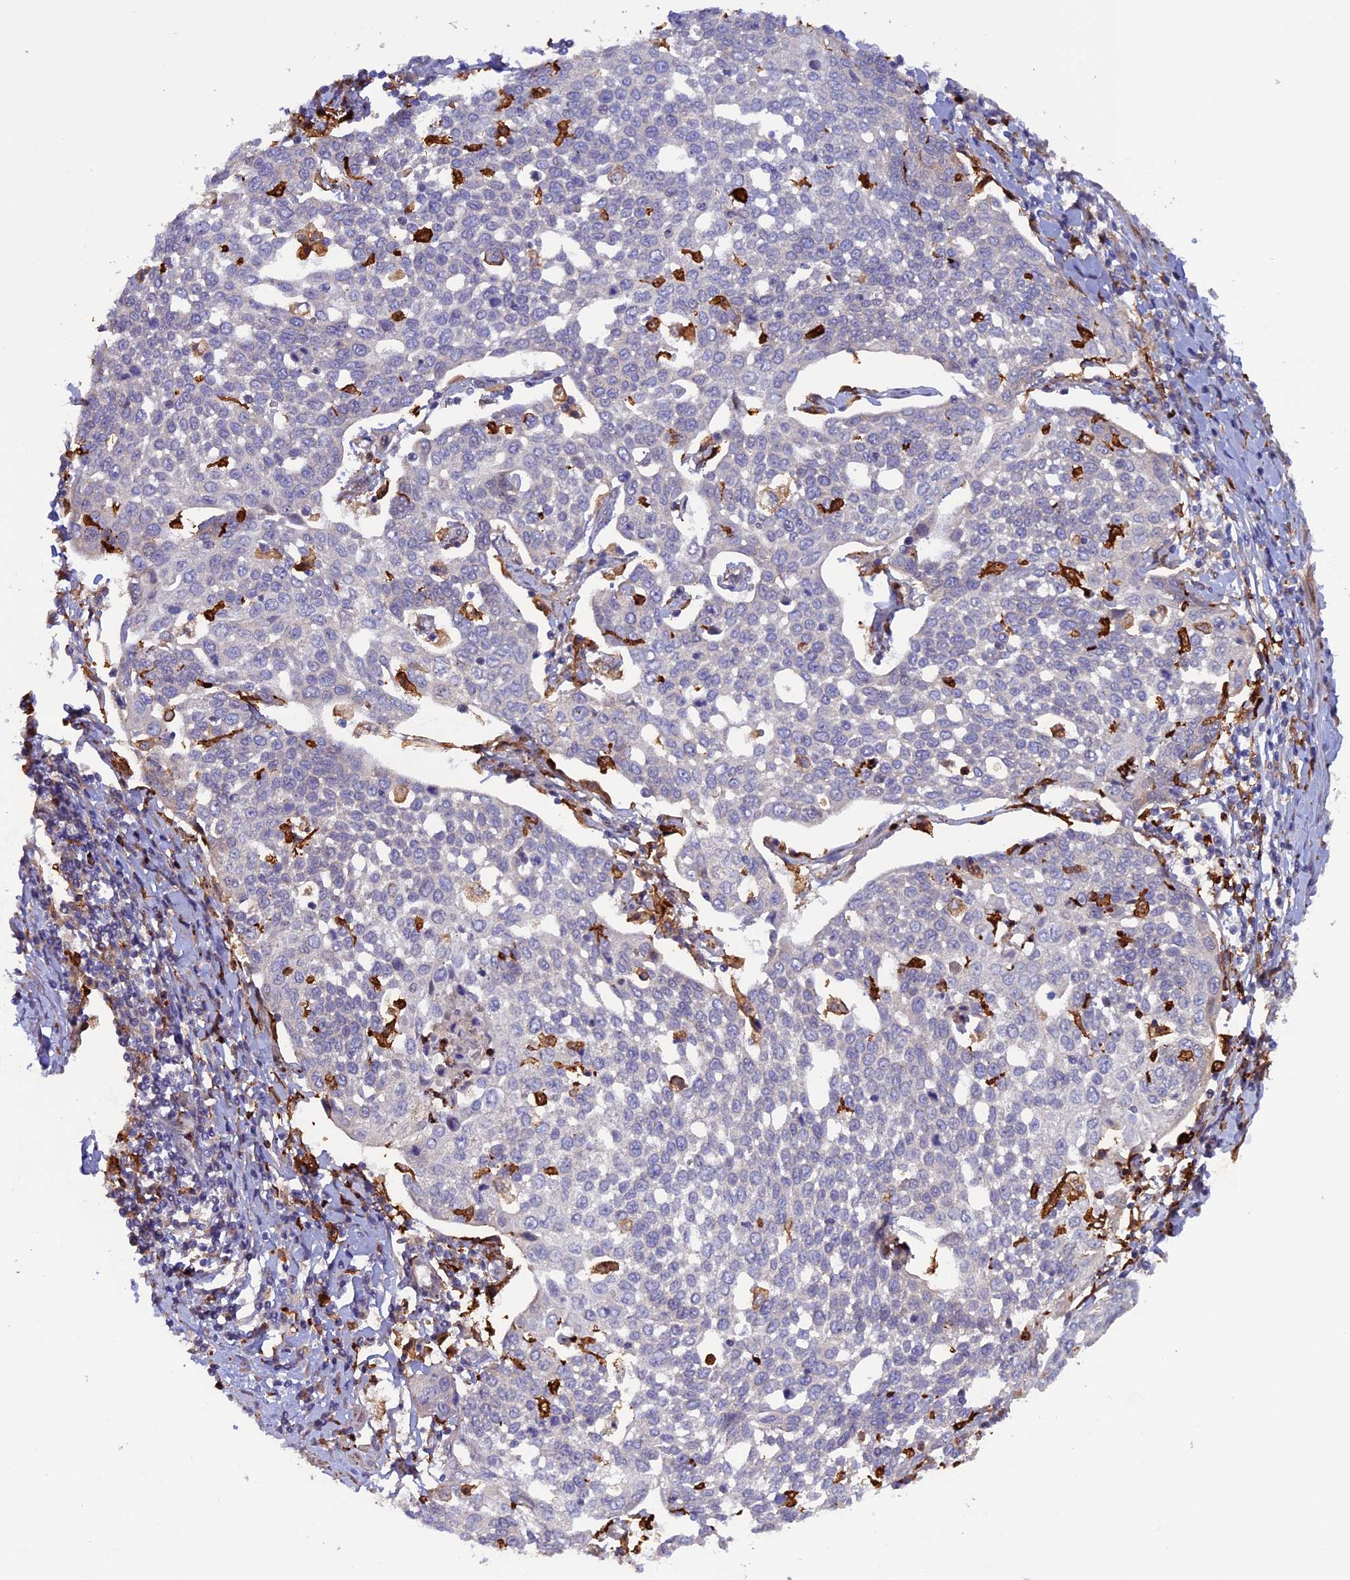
{"staining": {"intensity": "negative", "quantity": "none", "location": "none"}, "tissue": "cervical cancer", "cell_type": "Tumor cells", "image_type": "cancer", "snomed": [{"axis": "morphology", "description": "Squamous cell carcinoma, NOS"}, {"axis": "topography", "description": "Cervix"}], "caption": "Tumor cells show no significant staining in cervical squamous cell carcinoma.", "gene": "FERMT1", "patient": {"sex": "female", "age": 34}}